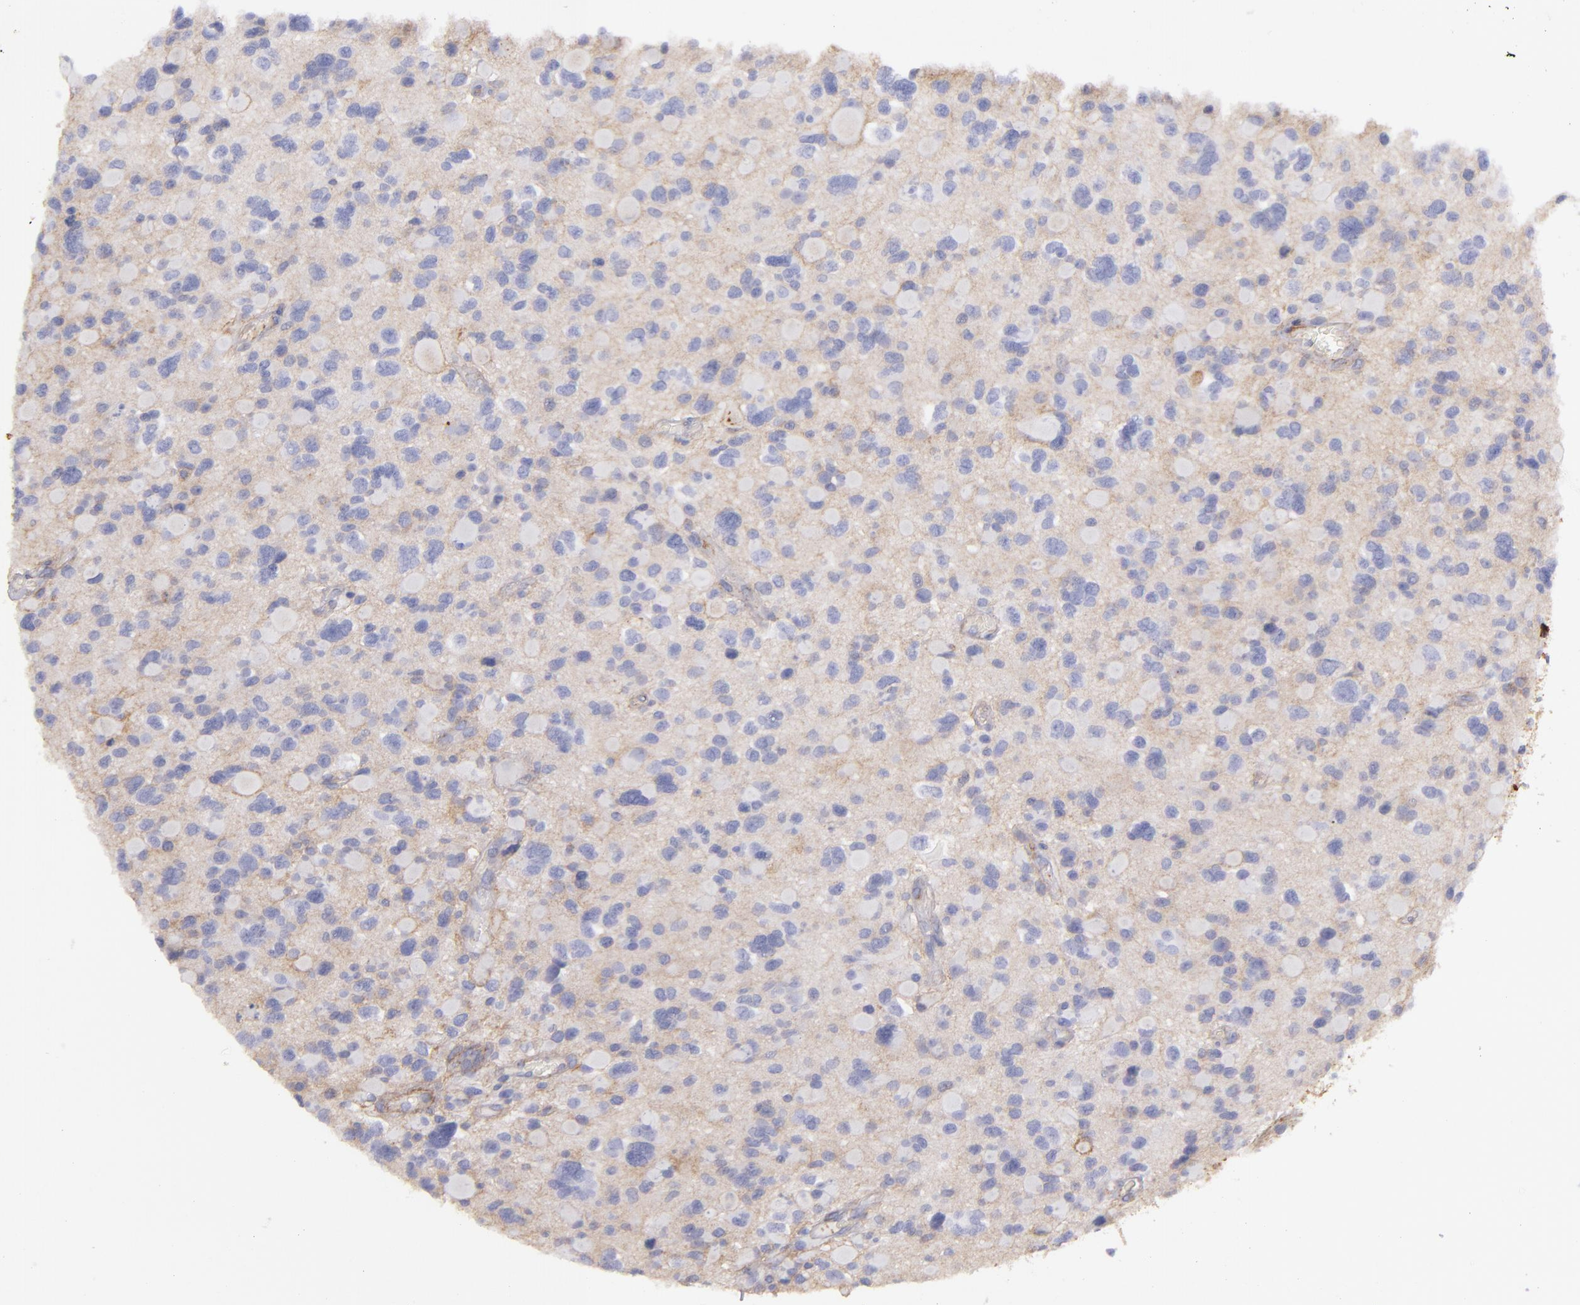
{"staining": {"intensity": "negative", "quantity": "none", "location": "none"}, "tissue": "glioma", "cell_type": "Tumor cells", "image_type": "cancer", "snomed": [{"axis": "morphology", "description": "Glioma, malignant, High grade"}, {"axis": "topography", "description": "Brain"}], "caption": "This histopathology image is of malignant glioma (high-grade) stained with IHC to label a protein in brown with the nuclei are counter-stained blue. There is no positivity in tumor cells.", "gene": "CD151", "patient": {"sex": "female", "age": 37}}